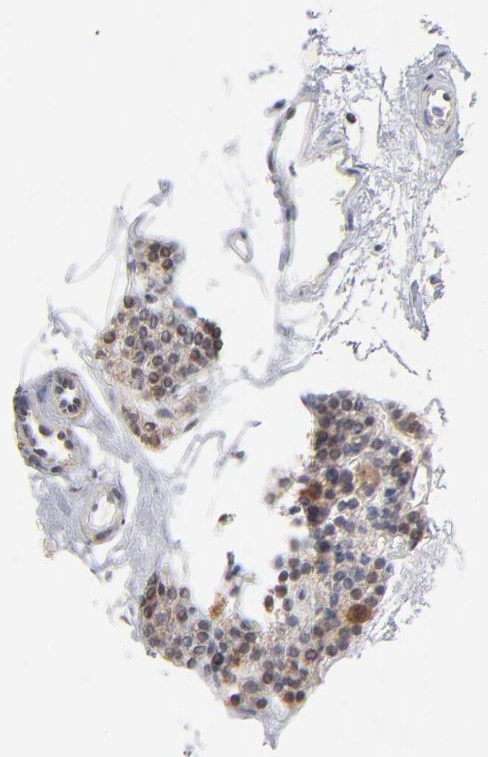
{"staining": {"intensity": "weak", "quantity": ">75%", "location": "cytoplasmic/membranous,nuclear"}, "tissue": "parathyroid gland", "cell_type": "Glandular cells", "image_type": "normal", "snomed": [{"axis": "morphology", "description": "Normal tissue, NOS"}, {"axis": "topography", "description": "Parathyroid gland"}], "caption": "Immunohistochemical staining of benign parathyroid gland reveals low levels of weak cytoplasmic/membranous,nuclear expression in about >75% of glandular cells.", "gene": "MRPL58", "patient": {"sex": "male", "age": 24}}